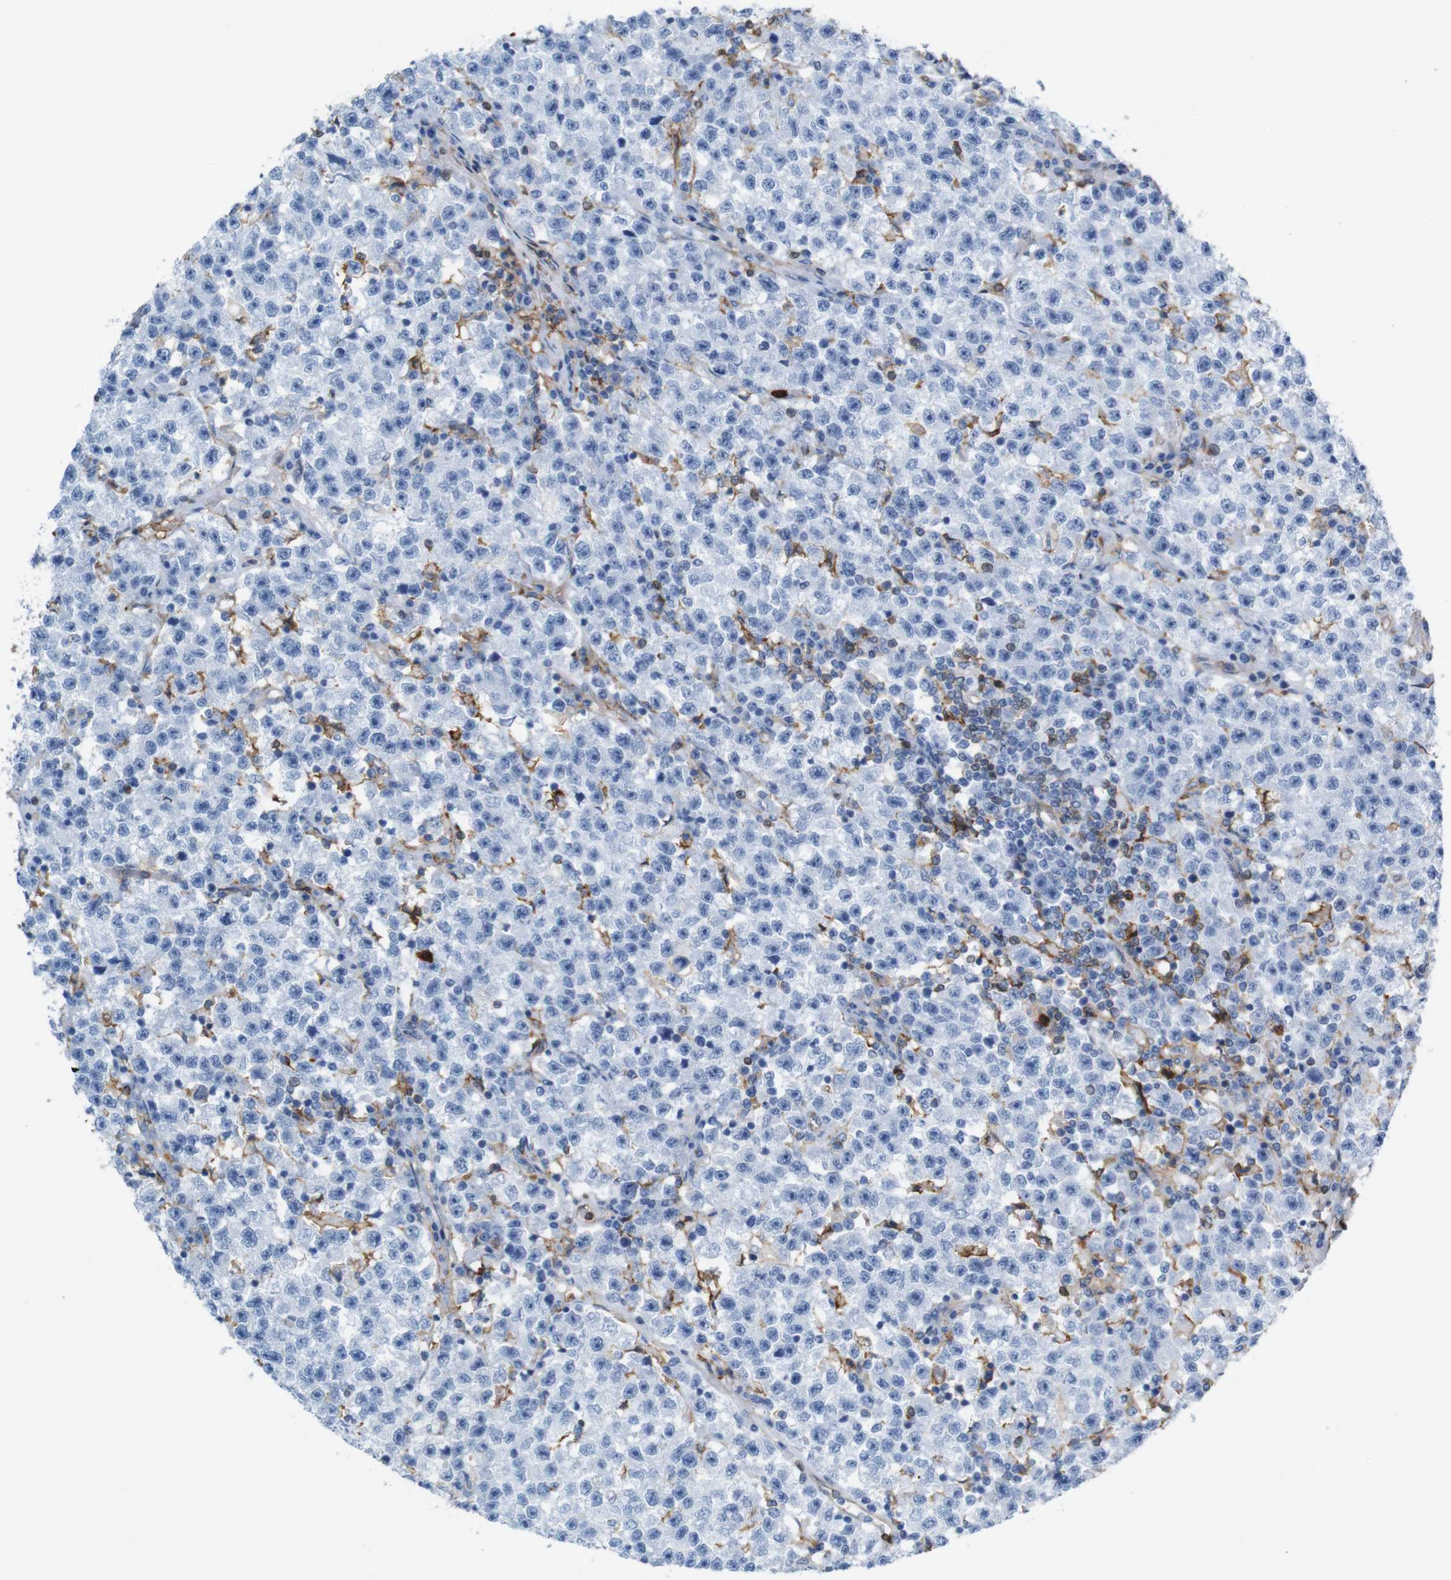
{"staining": {"intensity": "negative", "quantity": "none", "location": "none"}, "tissue": "testis cancer", "cell_type": "Tumor cells", "image_type": "cancer", "snomed": [{"axis": "morphology", "description": "Seminoma, NOS"}, {"axis": "topography", "description": "Testis"}], "caption": "Immunohistochemistry histopathology image of human testis seminoma stained for a protein (brown), which reveals no positivity in tumor cells. The staining was performed using DAB (3,3'-diaminobenzidine) to visualize the protein expression in brown, while the nuclei were stained in blue with hematoxylin (Magnification: 20x).", "gene": "ANXA1", "patient": {"sex": "male", "age": 22}}